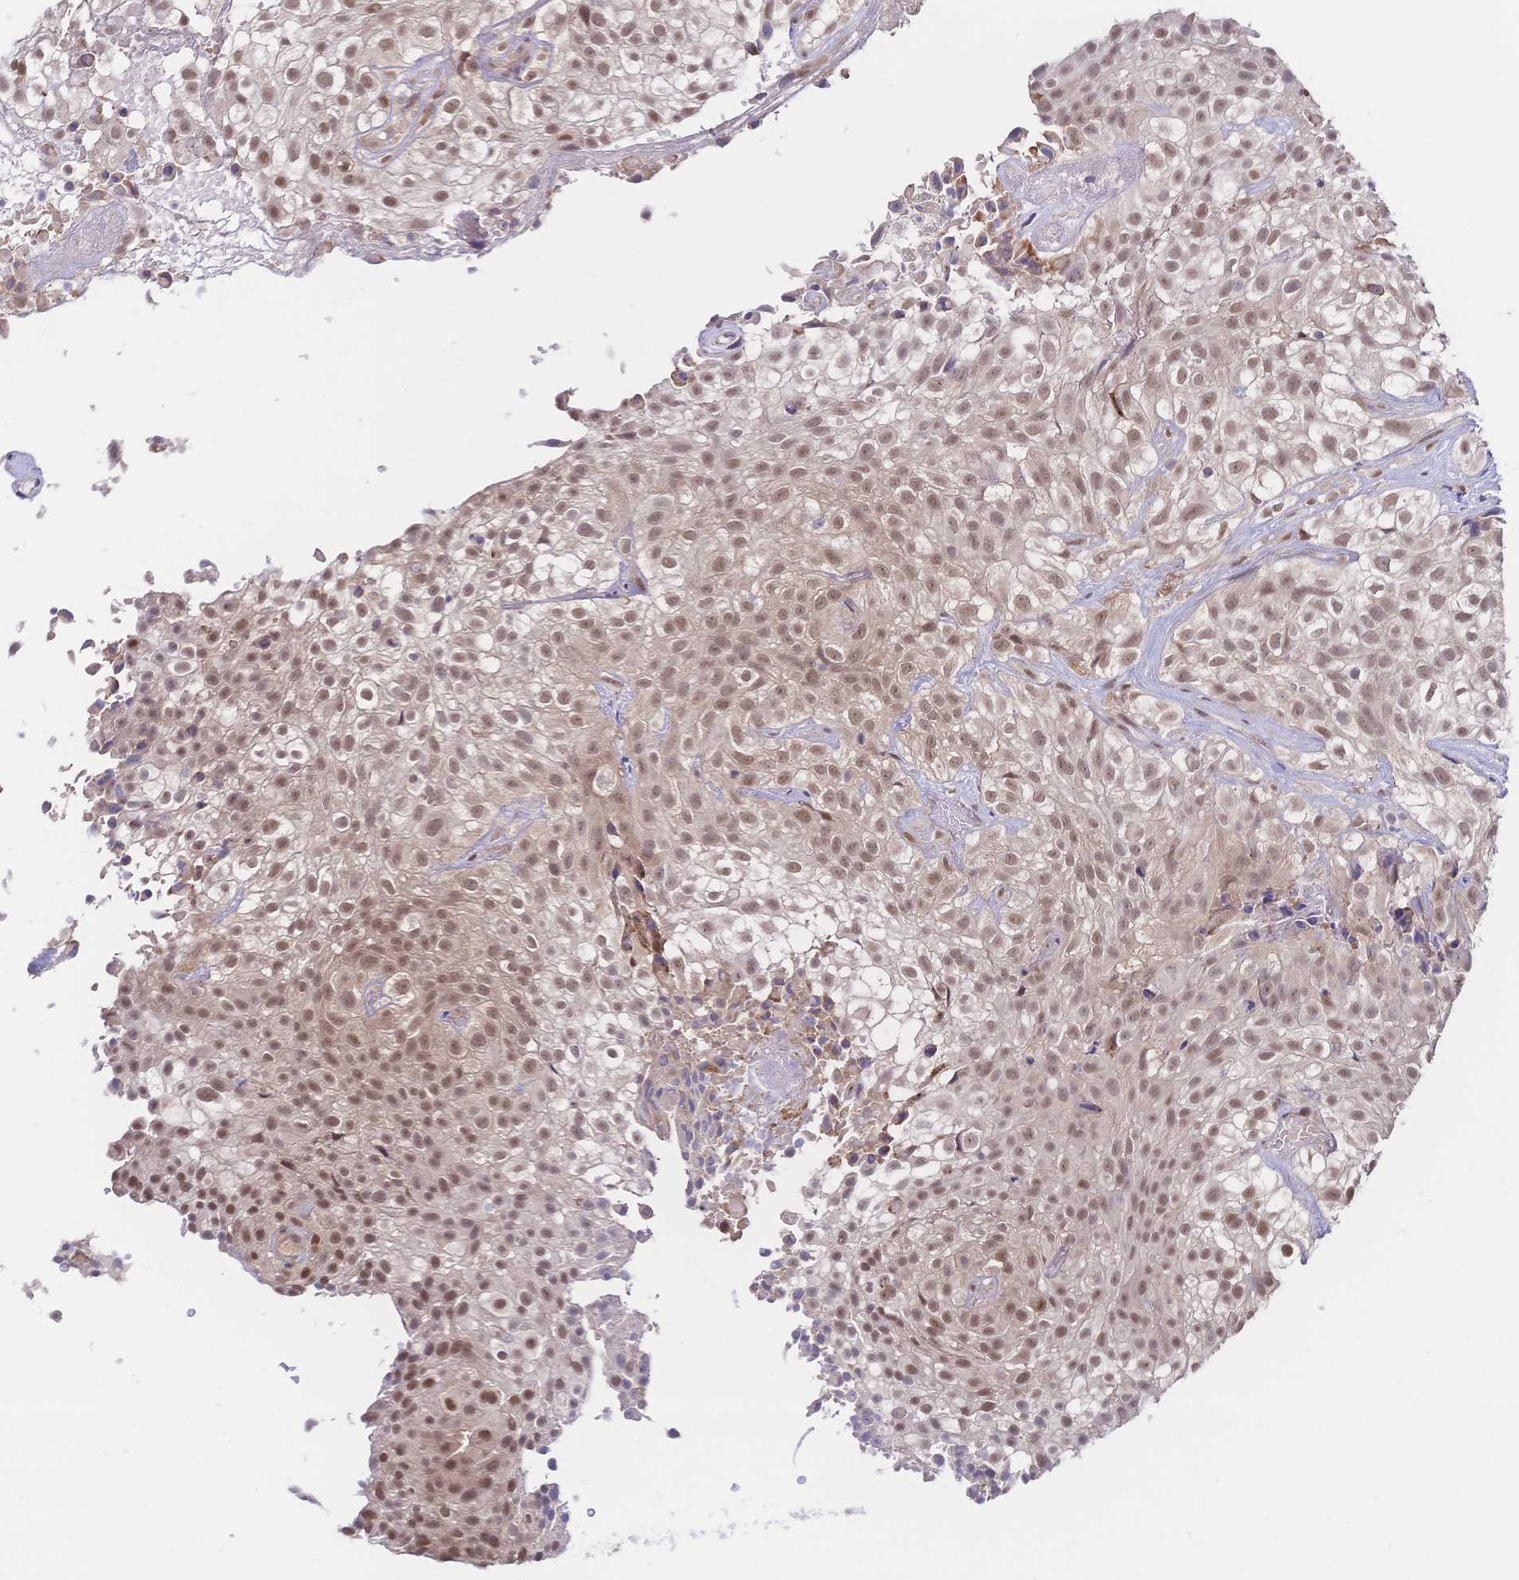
{"staining": {"intensity": "moderate", "quantity": ">75%", "location": "nuclear"}, "tissue": "urothelial cancer", "cell_type": "Tumor cells", "image_type": "cancer", "snomed": [{"axis": "morphology", "description": "Urothelial carcinoma, High grade"}, {"axis": "topography", "description": "Urinary bladder"}], "caption": "A high-resolution histopathology image shows IHC staining of urothelial carcinoma (high-grade), which exhibits moderate nuclear expression in about >75% of tumor cells.", "gene": "LMO4", "patient": {"sex": "male", "age": 56}}